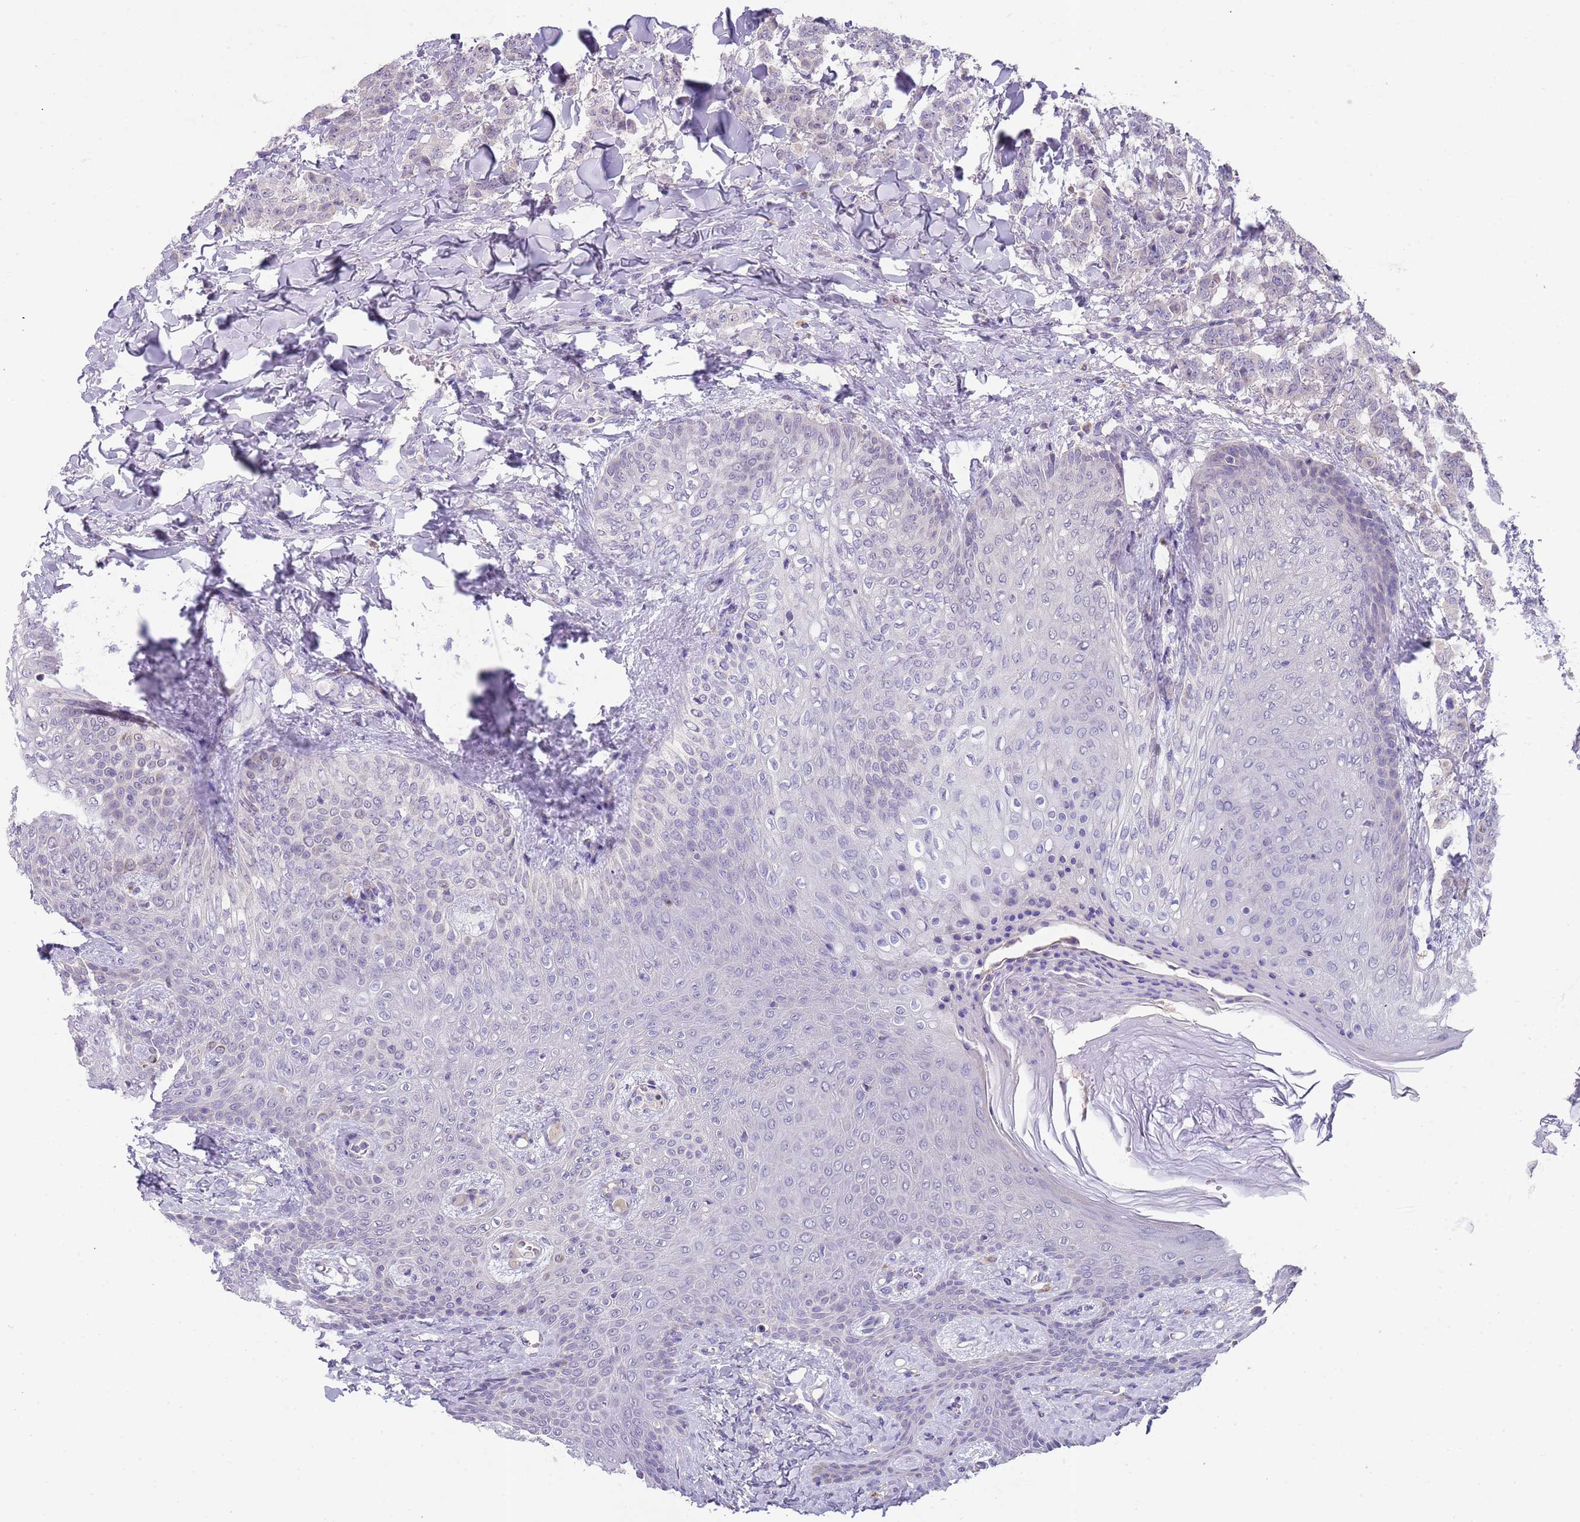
{"staining": {"intensity": "negative", "quantity": "none", "location": "none"}, "tissue": "breast cancer", "cell_type": "Tumor cells", "image_type": "cancer", "snomed": [{"axis": "morphology", "description": "Duct carcinoma"}, {"axis": "topography", "description": "Breast"}], "caption": "Histopathology image shows no protein staining in tumor cells of breast infiltrating ductal carcinoma tissue.", "gene": "PRAC1", "patient": {"sex": "female", "age": 40}}